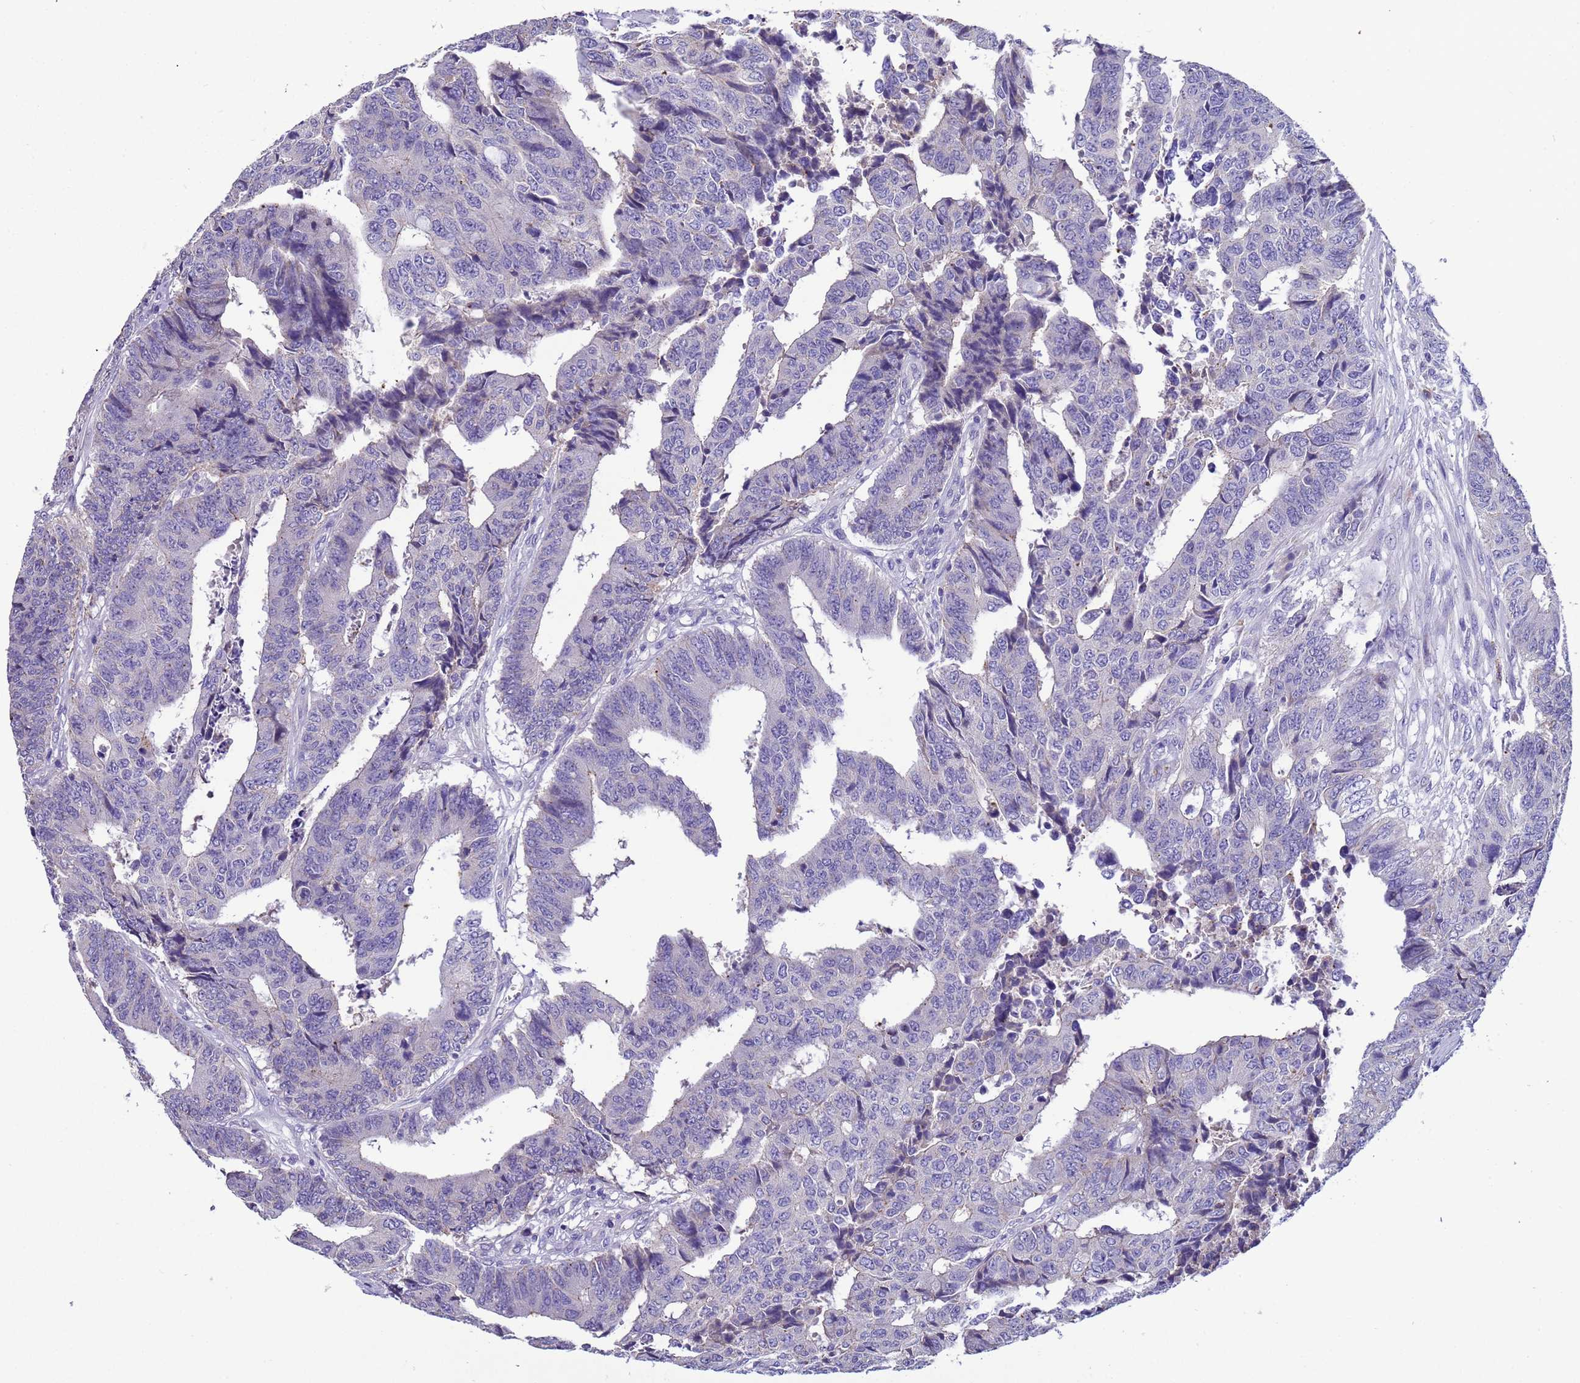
{"staining": {"intensity": "negative", "quantity": "none", "location": "none"}, "tissue": "colorectal cancer", "cell_type": "Tumor cells", "image_type": "cancer", "snomed": [{"axis": "morphology", "description": "Adenocarcinoma, NOS"}, {"axis": "topography", "description": "Rectum"}], "caption": "A micrograph of colorectal cancer (adenocarcinoma) stained for a protein displays no brown staining in tumor cells.", "gene": "SLC24A3", "patient": {"sex": "male", "age": 84}}